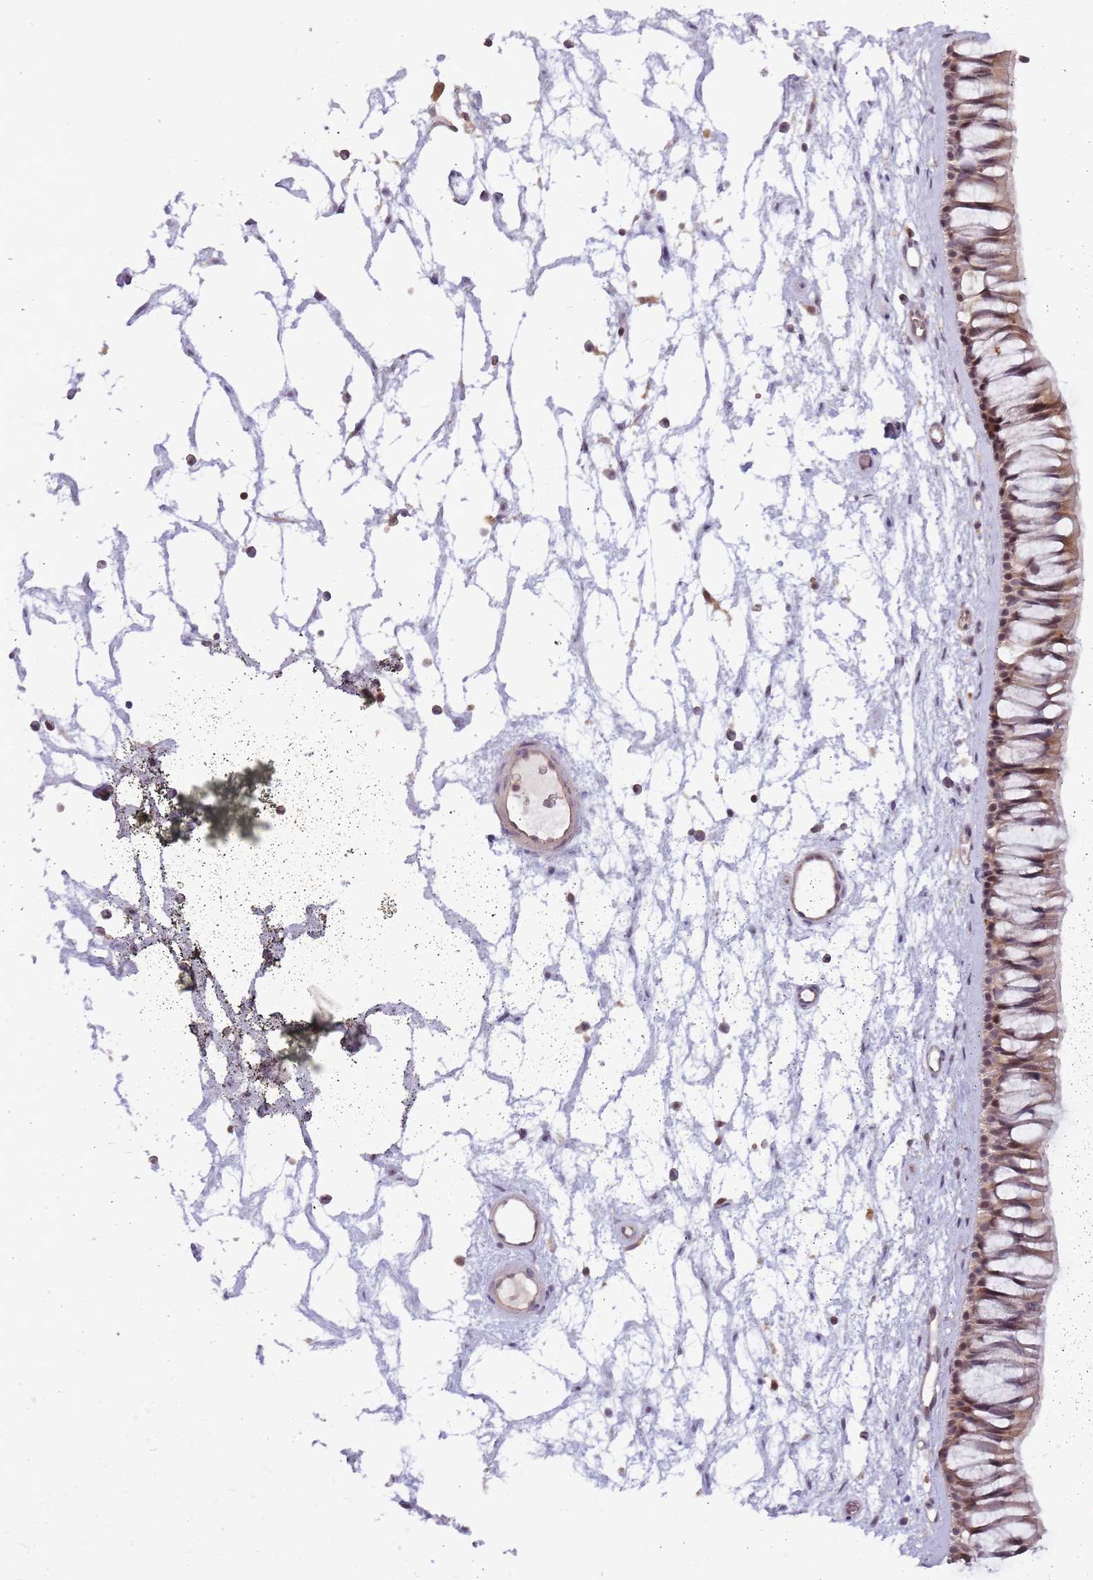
{"staining": {"intensity": "moderate", "quantity": ">75%", "location": "cytoplasmic/membranous,nuclear"}, "tissue": "nasopharynx", "cell_type": "Respiratory epithelial cells", "image_type": "normal", "snomed": [{"axis": "morphology", "description": "Normal tissue, NOS"}, {"axis": "topography", "description": "Nasopharynx"}], "caption": "Immunohistochemistry (IHC) (DAB) staining of unremarkable human nasopharynx reveals moderate cytoplasmic/membranous,nuclear protein staining in approximately >75% of respiratory epithelial cells.", "gene": "GSTO2", "patient": {"sex": "male", "age": 64}}